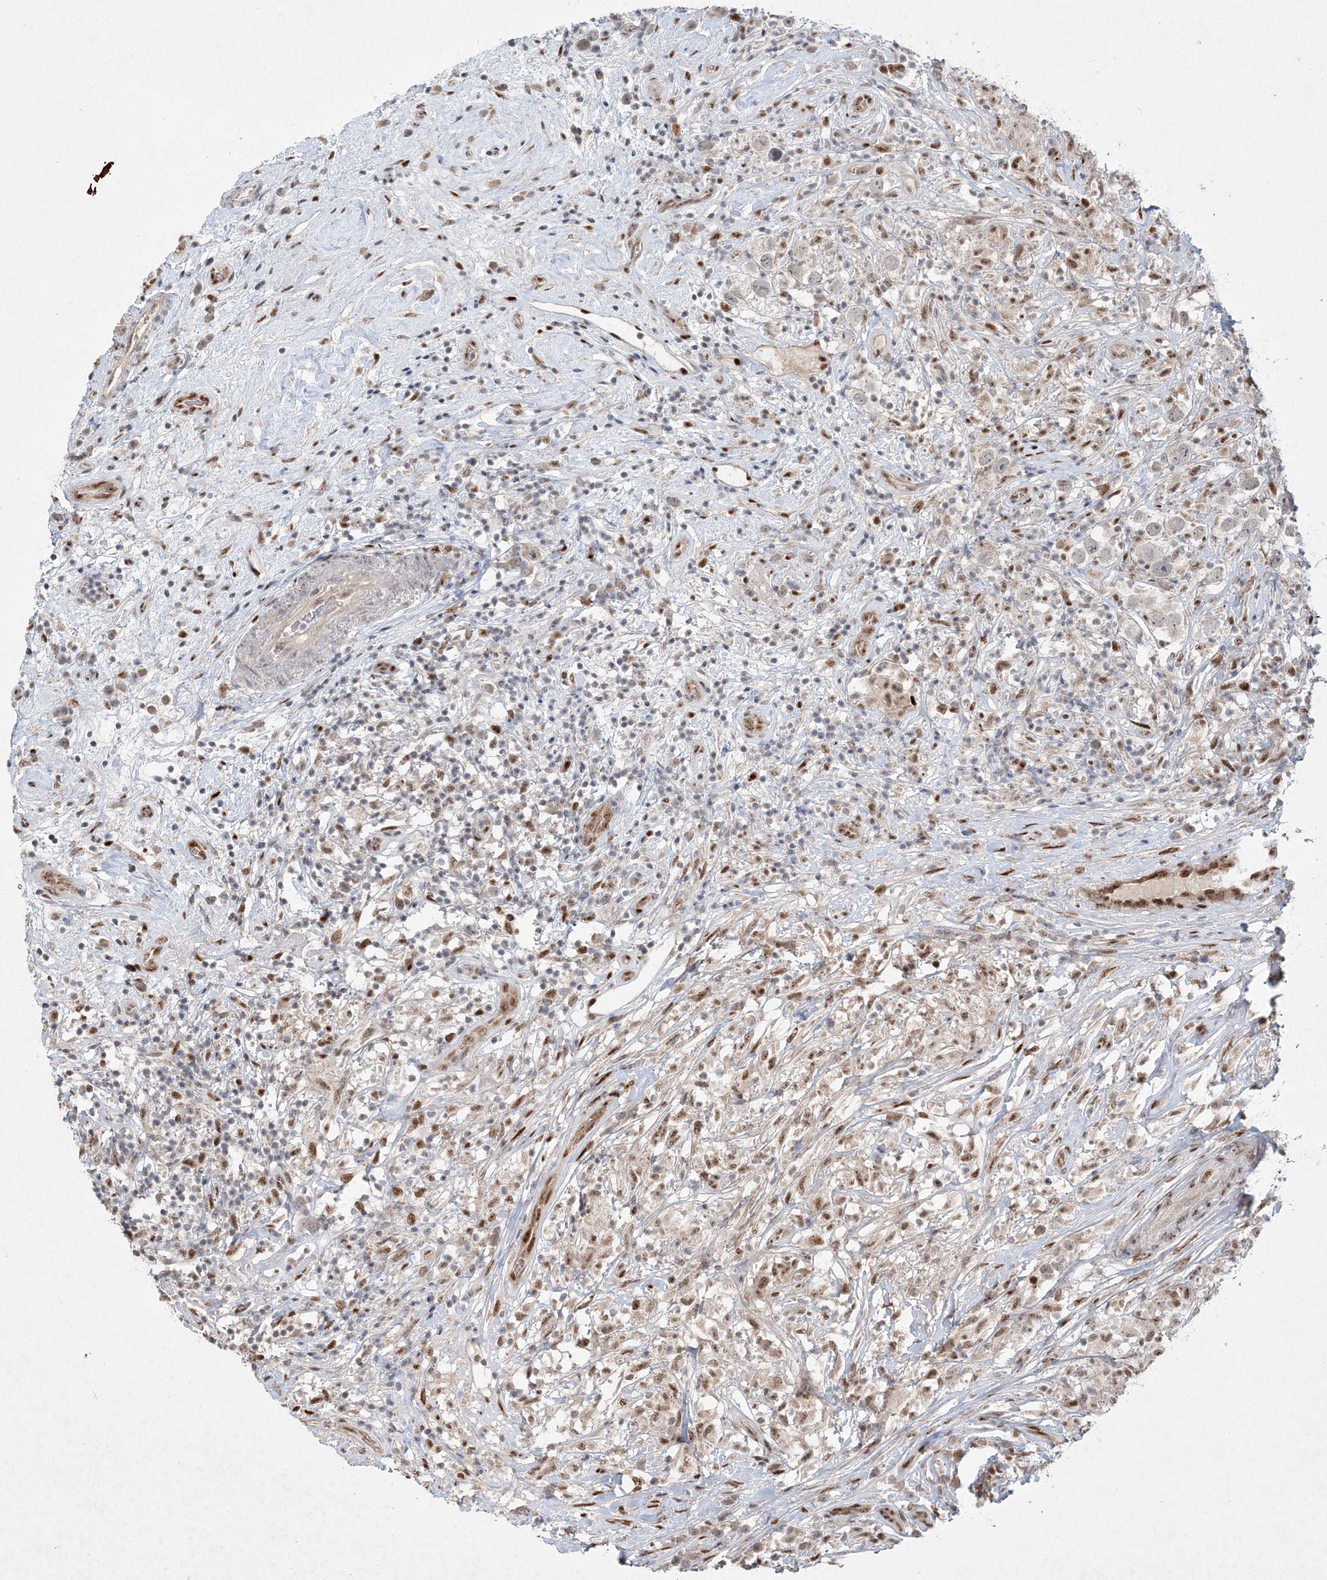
{"staining": {"intensity": "weak", "quantity": "25%-75%", "location": "nuclear"}, "tissue": "testis cancer", "cell_type": "Tumor cells", "image_type": "cancer", "snomed": [{"axis": "morphology", "description": "Seminoma, NOS"}, {"axis": "topography", "description": "Testis"}], "caption": "Immunohistochemistry (IHC) (DAB) staining of human testis cancer shows weak nuclear protein staining in approximately 25%-75% of tumor cells.", "gene": "GIN1", "patient": {"sex": "male", "age": 49}}